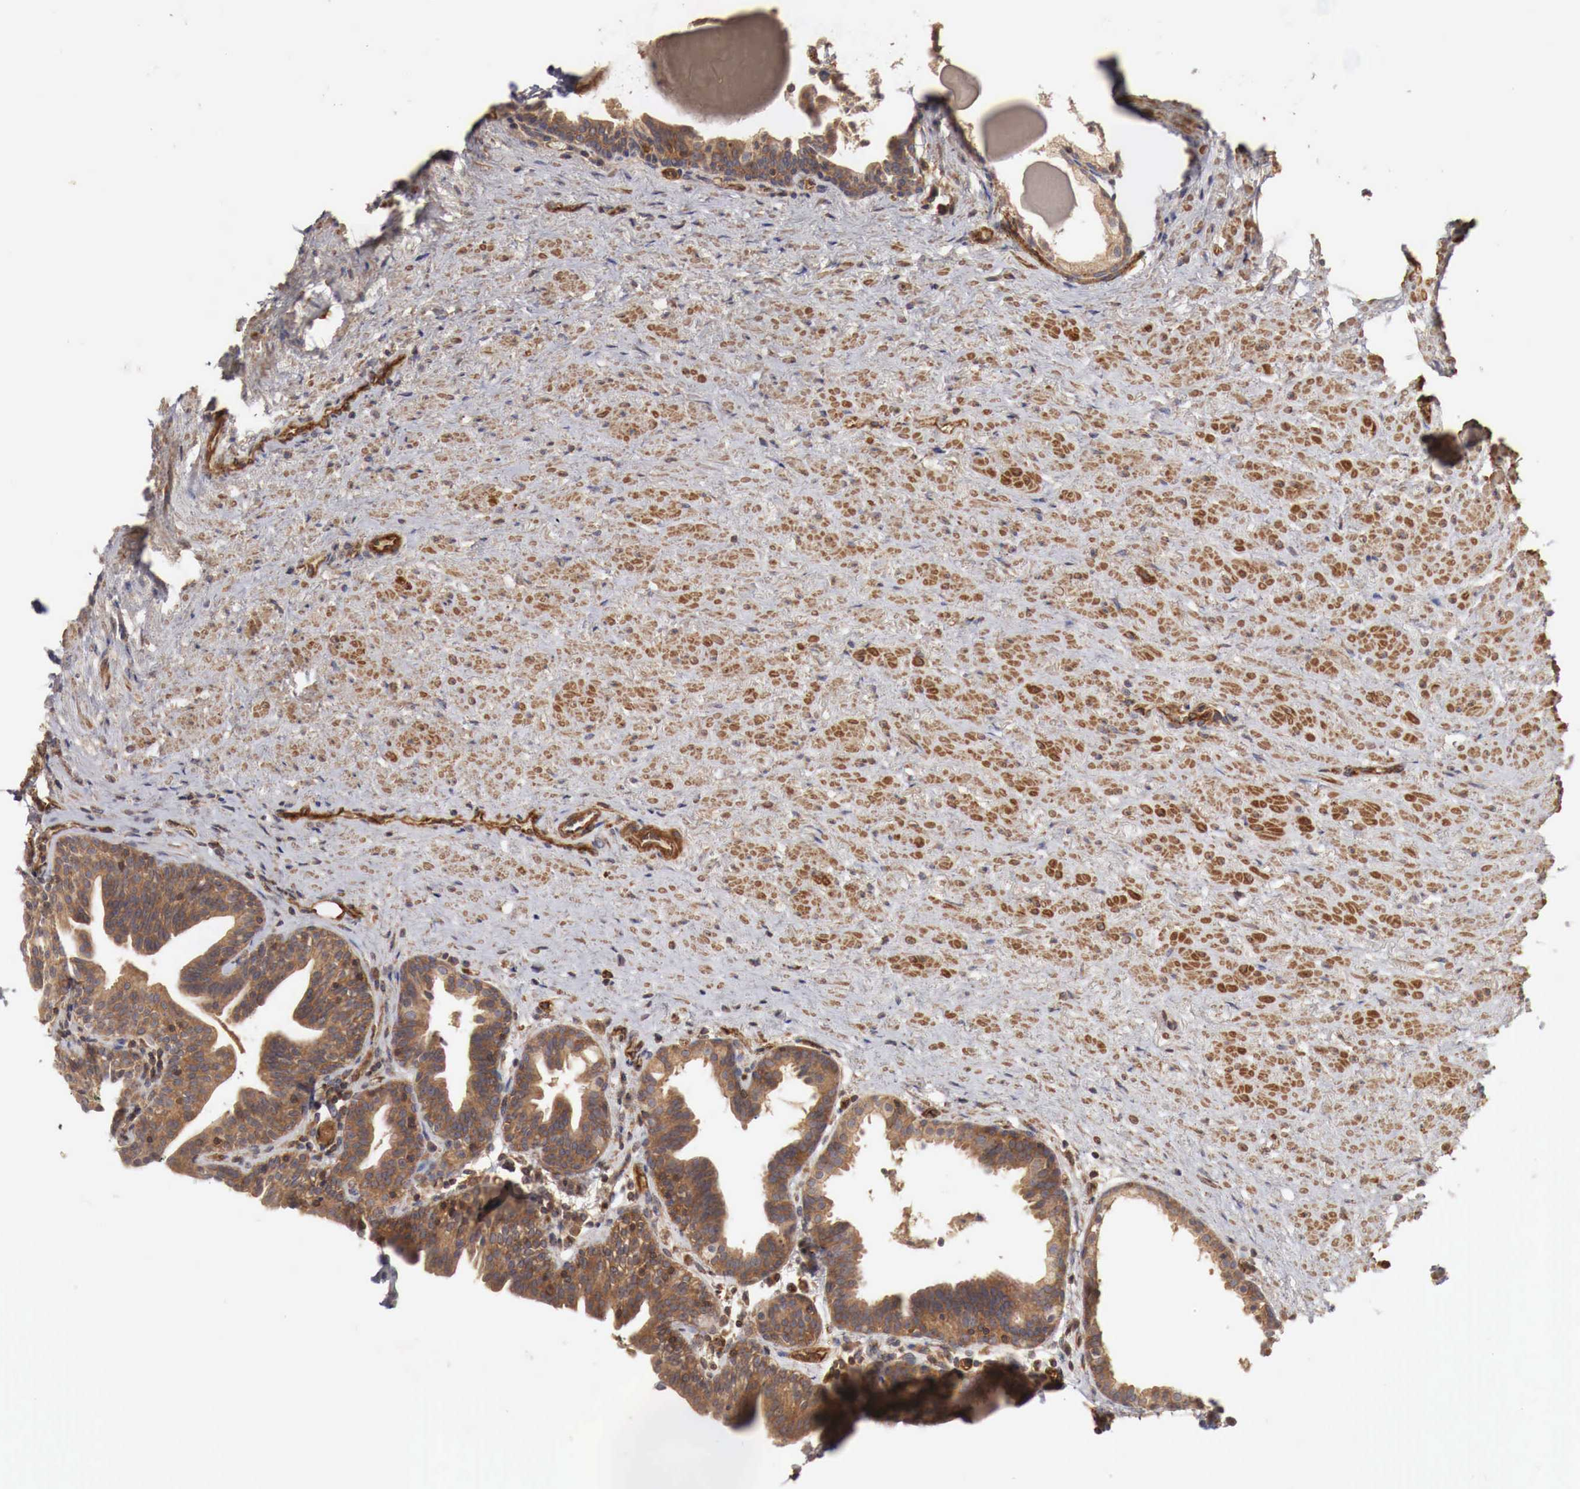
{"staining": {"intensity": "moderate", "quantity": ">75%", "location": "cytoplasmic/membranous"}, "tissue": "prostate", "cell_type": "Glandular cells", "image_type": "normal", "snomed": [{"axis": "morphology", "description": "Normal tissue, NOS"}, {"axis": "topography", "description": "Prostate"}], "caption": "Protein expression analysis of unremarkable prostate reveals moderate cytoplasmic/membranous expression in about >75% of glandular cells.", "gene": "ARMCX4", "patient": {"sex": "male", "age": 65}}